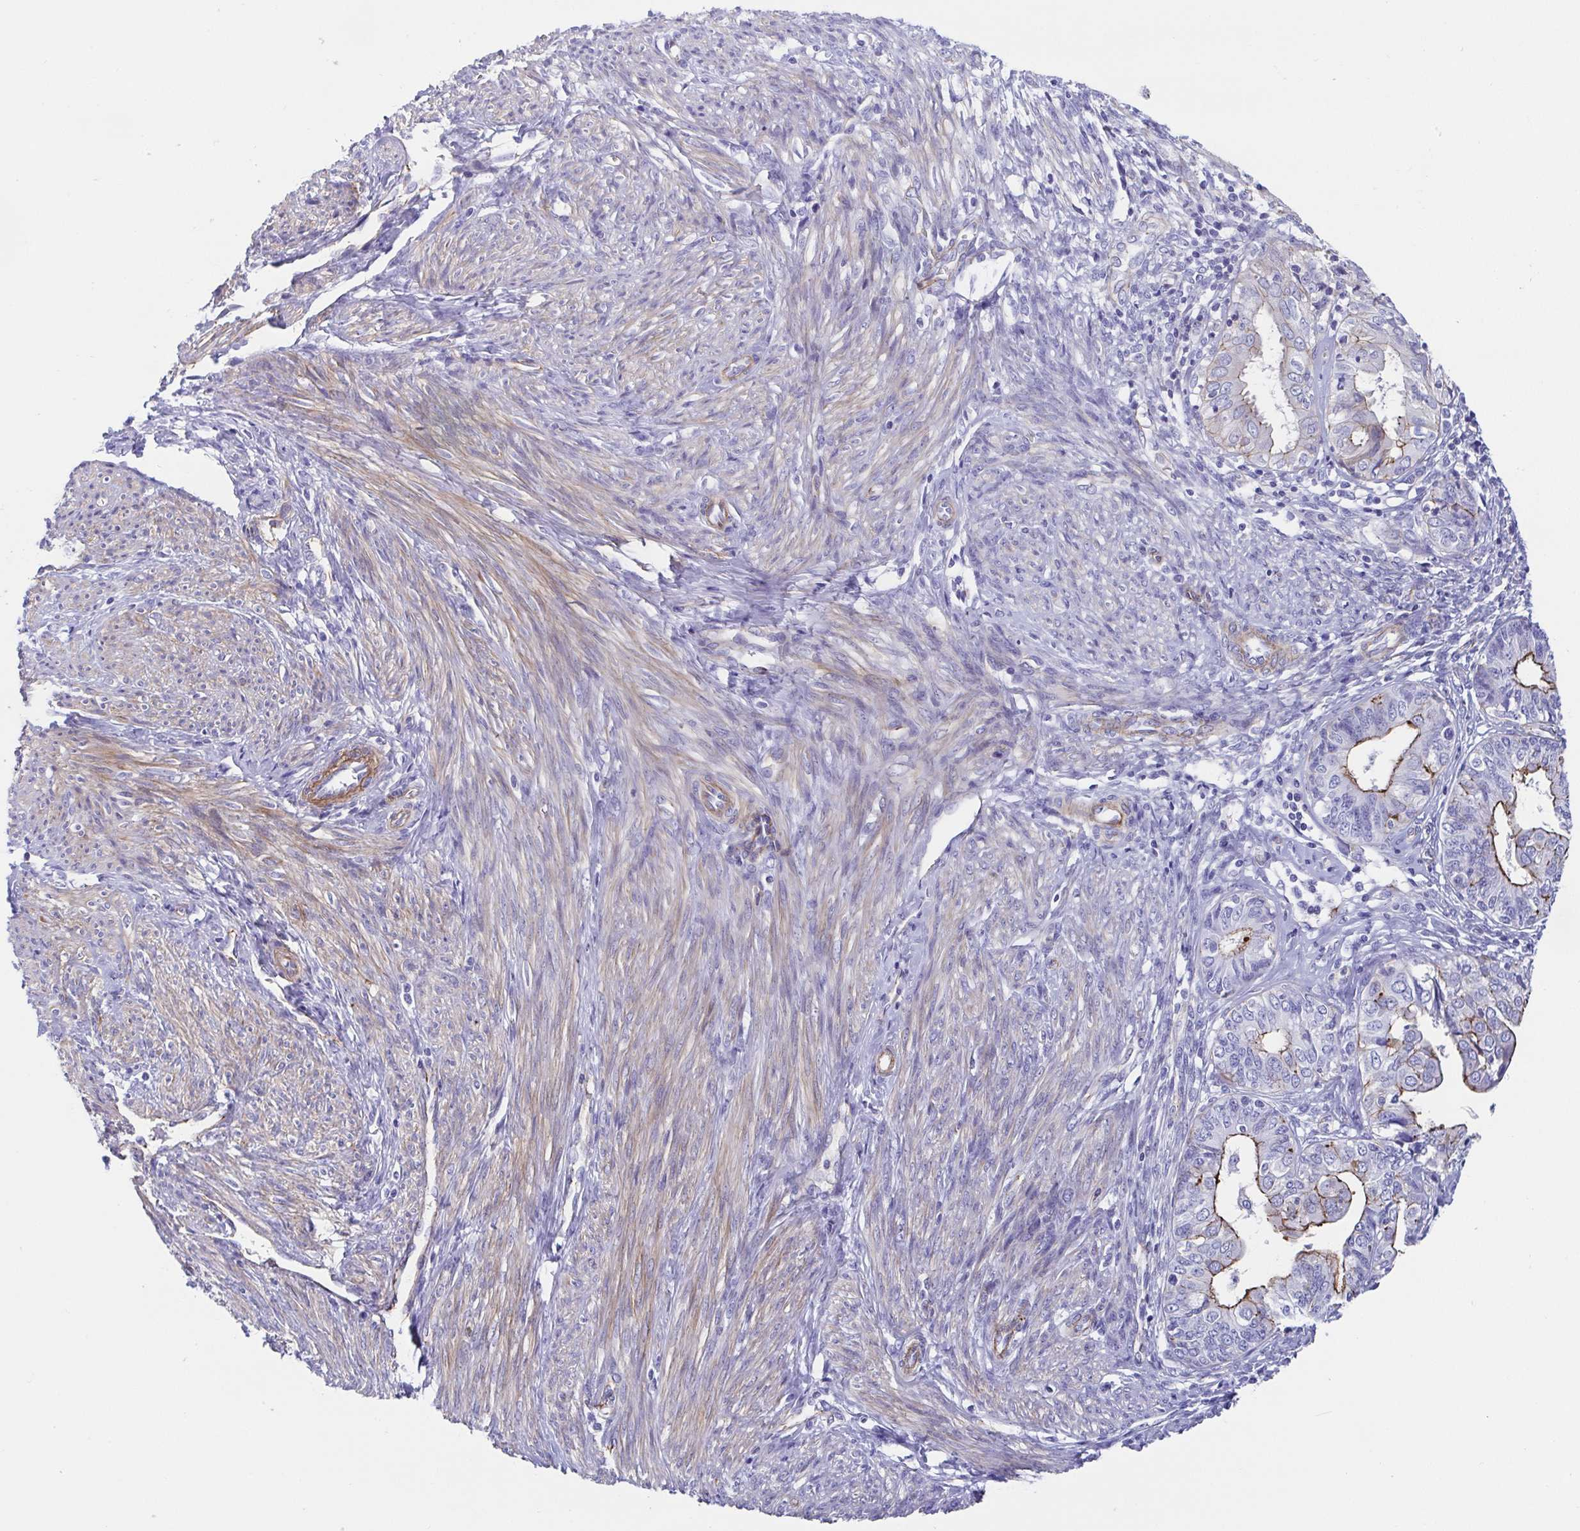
{"staining": {"intensity": "moderate", "quantity": "25%-75%", "location": "cytoplasmic/membranous"}, "tissue": "endometrial cancer", "cell_type": "Tumor cells", "image_type": "cancer", "snomed": [{"axis": "morphology", "description": "Adenocarcinoma, NOS"}, {"axis": "topography", "description": "Endometrium"}], "caption": "Immunohistochemical staining of human adenocarcinoma (endometrial) reveals moderate cytoplasmic/membranous protein positivity in about 25%-75% of tumor cells. The staining was performed using DAB to visualize the protein expression in brown, while the nuclei were stained in blue with hematoxylin (Magnification: 20x).", "gene": "TRAM2", "patient": {"sex": "female", "age": 68}}